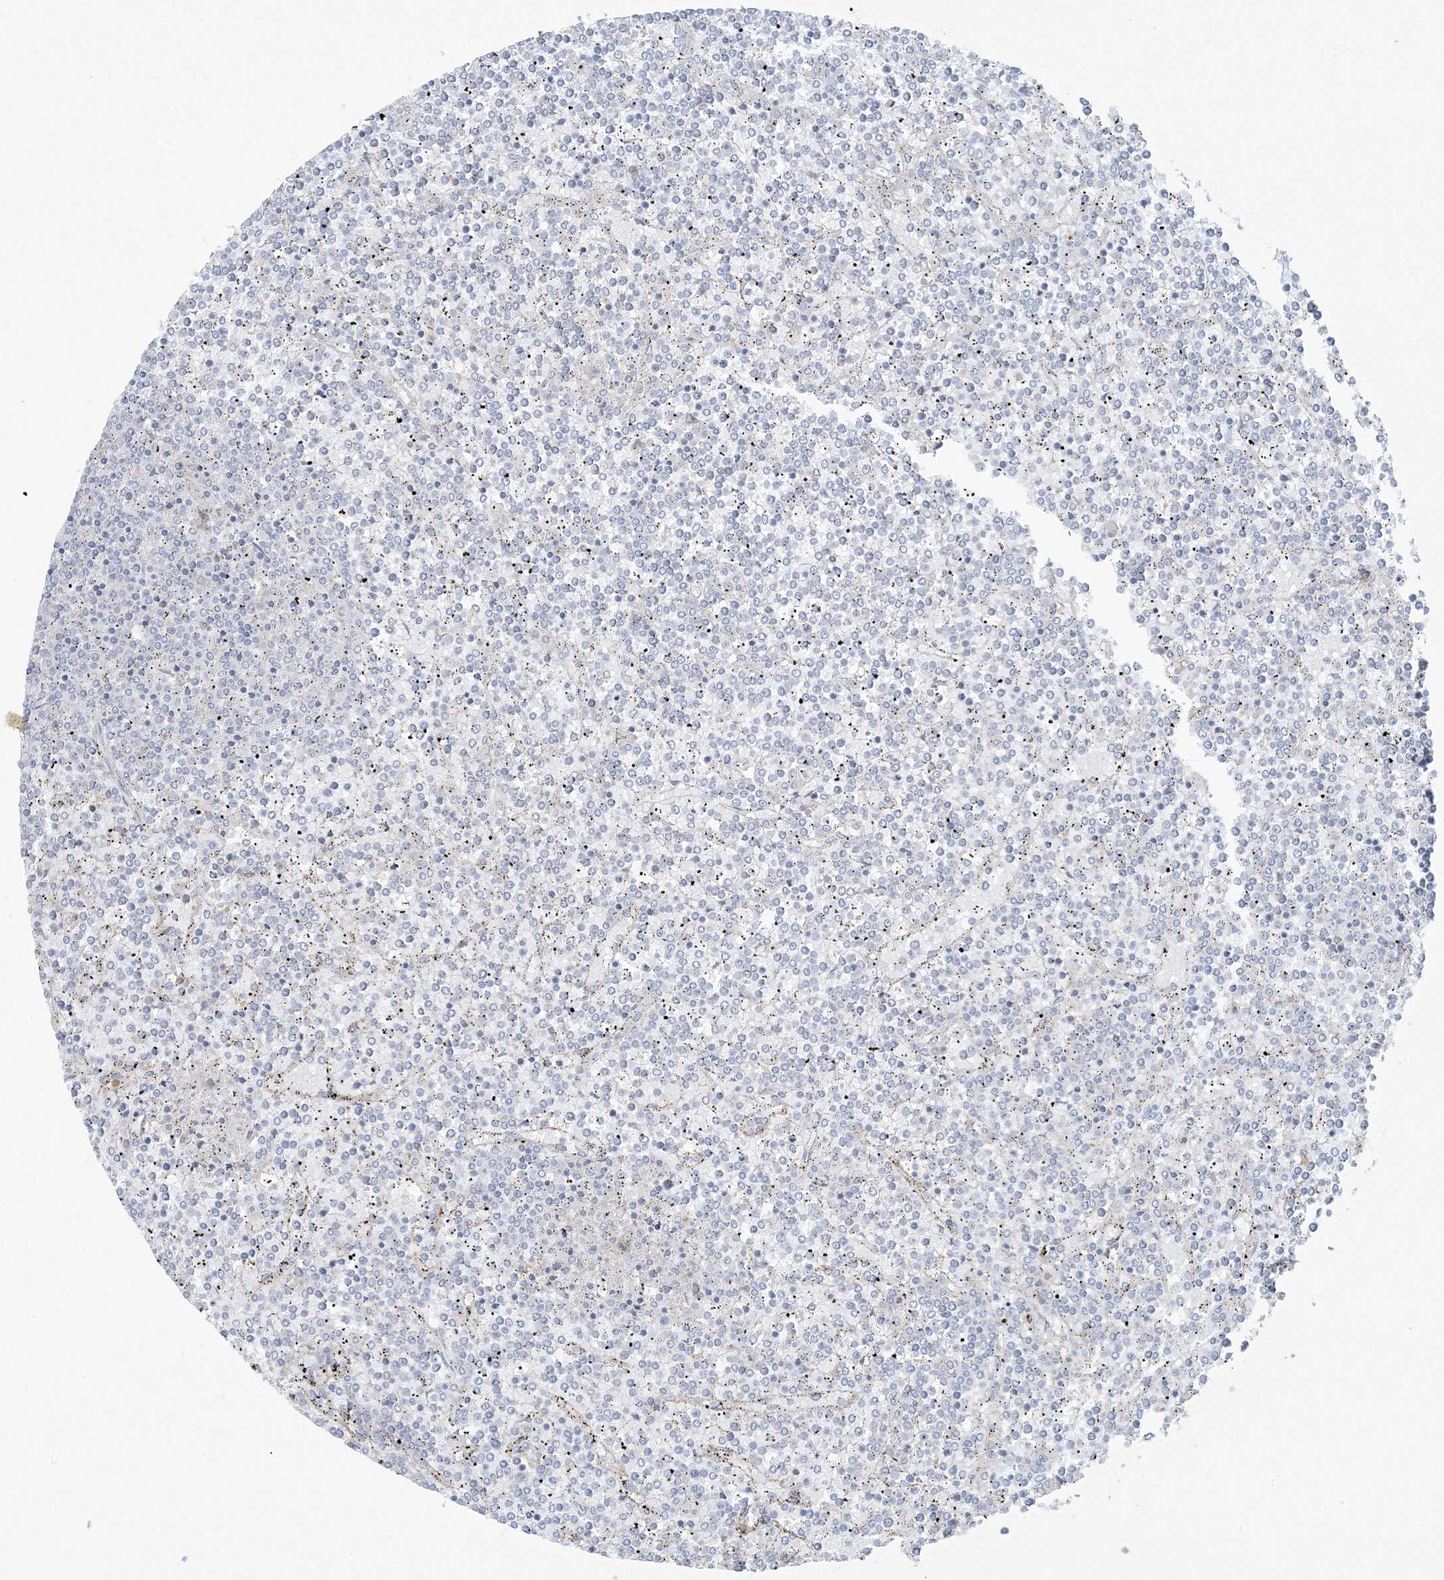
{"staining": {"intensity": "negative", "quantity": "none", "location": "none"}, "tissue": "lymphoma", "cell_type": "Tumor cells", "image_type": "cancer", "snomed": [{"axis": "morphology", "description": "Malignant lymphoma, non-Hodgkin's type, Low grade"}, {"axis": "topography", "description": "Spleen"}], "caption": "Human lymphoma stained for a protein using immunohistochemistry (IHC) displays no expression in tumor cells.", "gene": "PIK3R4", "patient": {"sex": "female", "age": 19}}